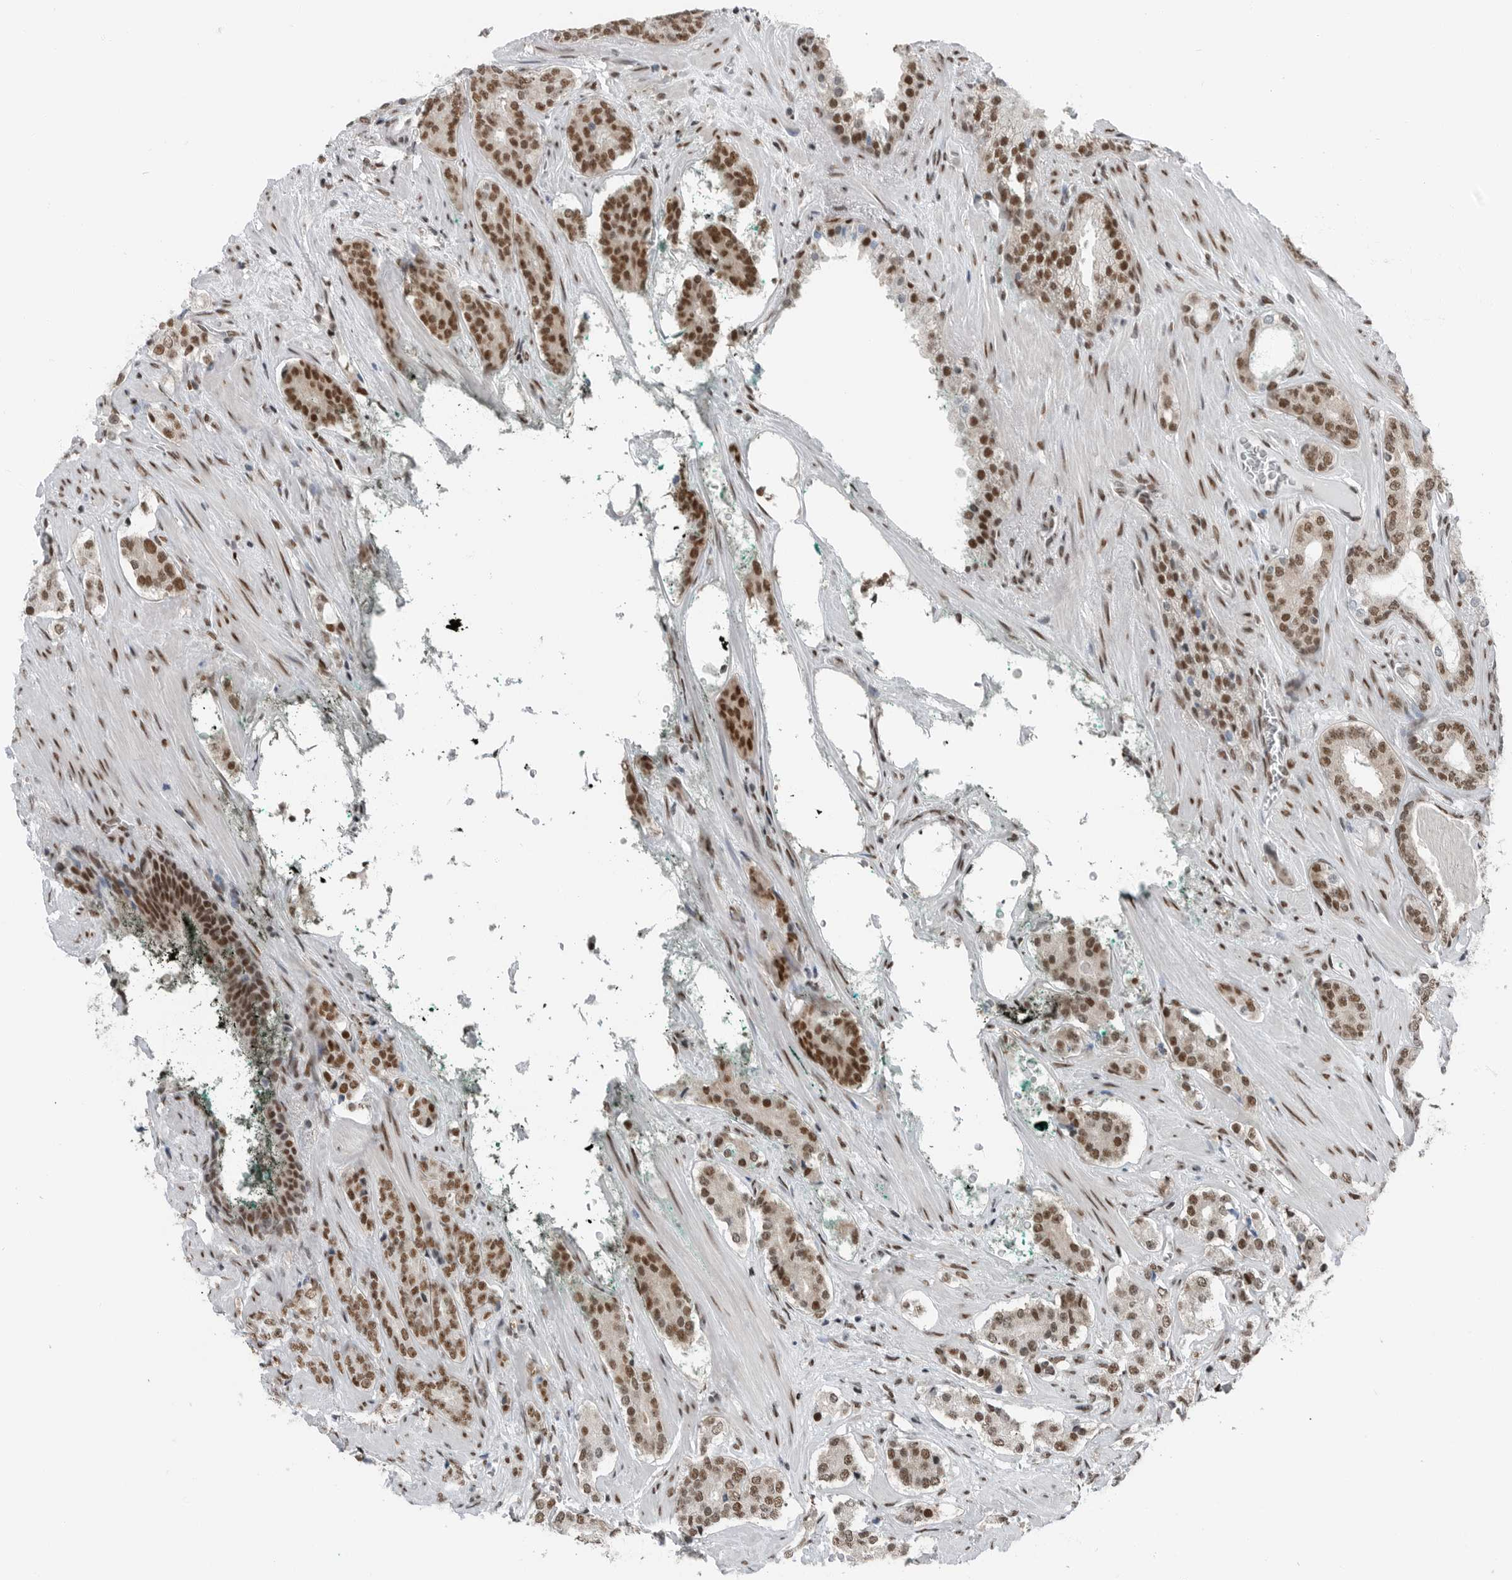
{"staining": {"intensity": "strong", "quantity": ">75%", "location": "nuclear"}, "tissue": "prostate cancer", "cell_type": "Tumor cells", "image_type": "cancer", "snomed": [{"axis": "morphology", "description": "Adenocarcinoma, High grade"}, {"axis": "topography", "description": "Prostate"}], "caption": "Prostate high-grade adenocarcinoma stained with a protein marker exhibits strong staining in tumor cells.", "gene": "BLZF1", "patient": {"sex": "male", "age": 71}}